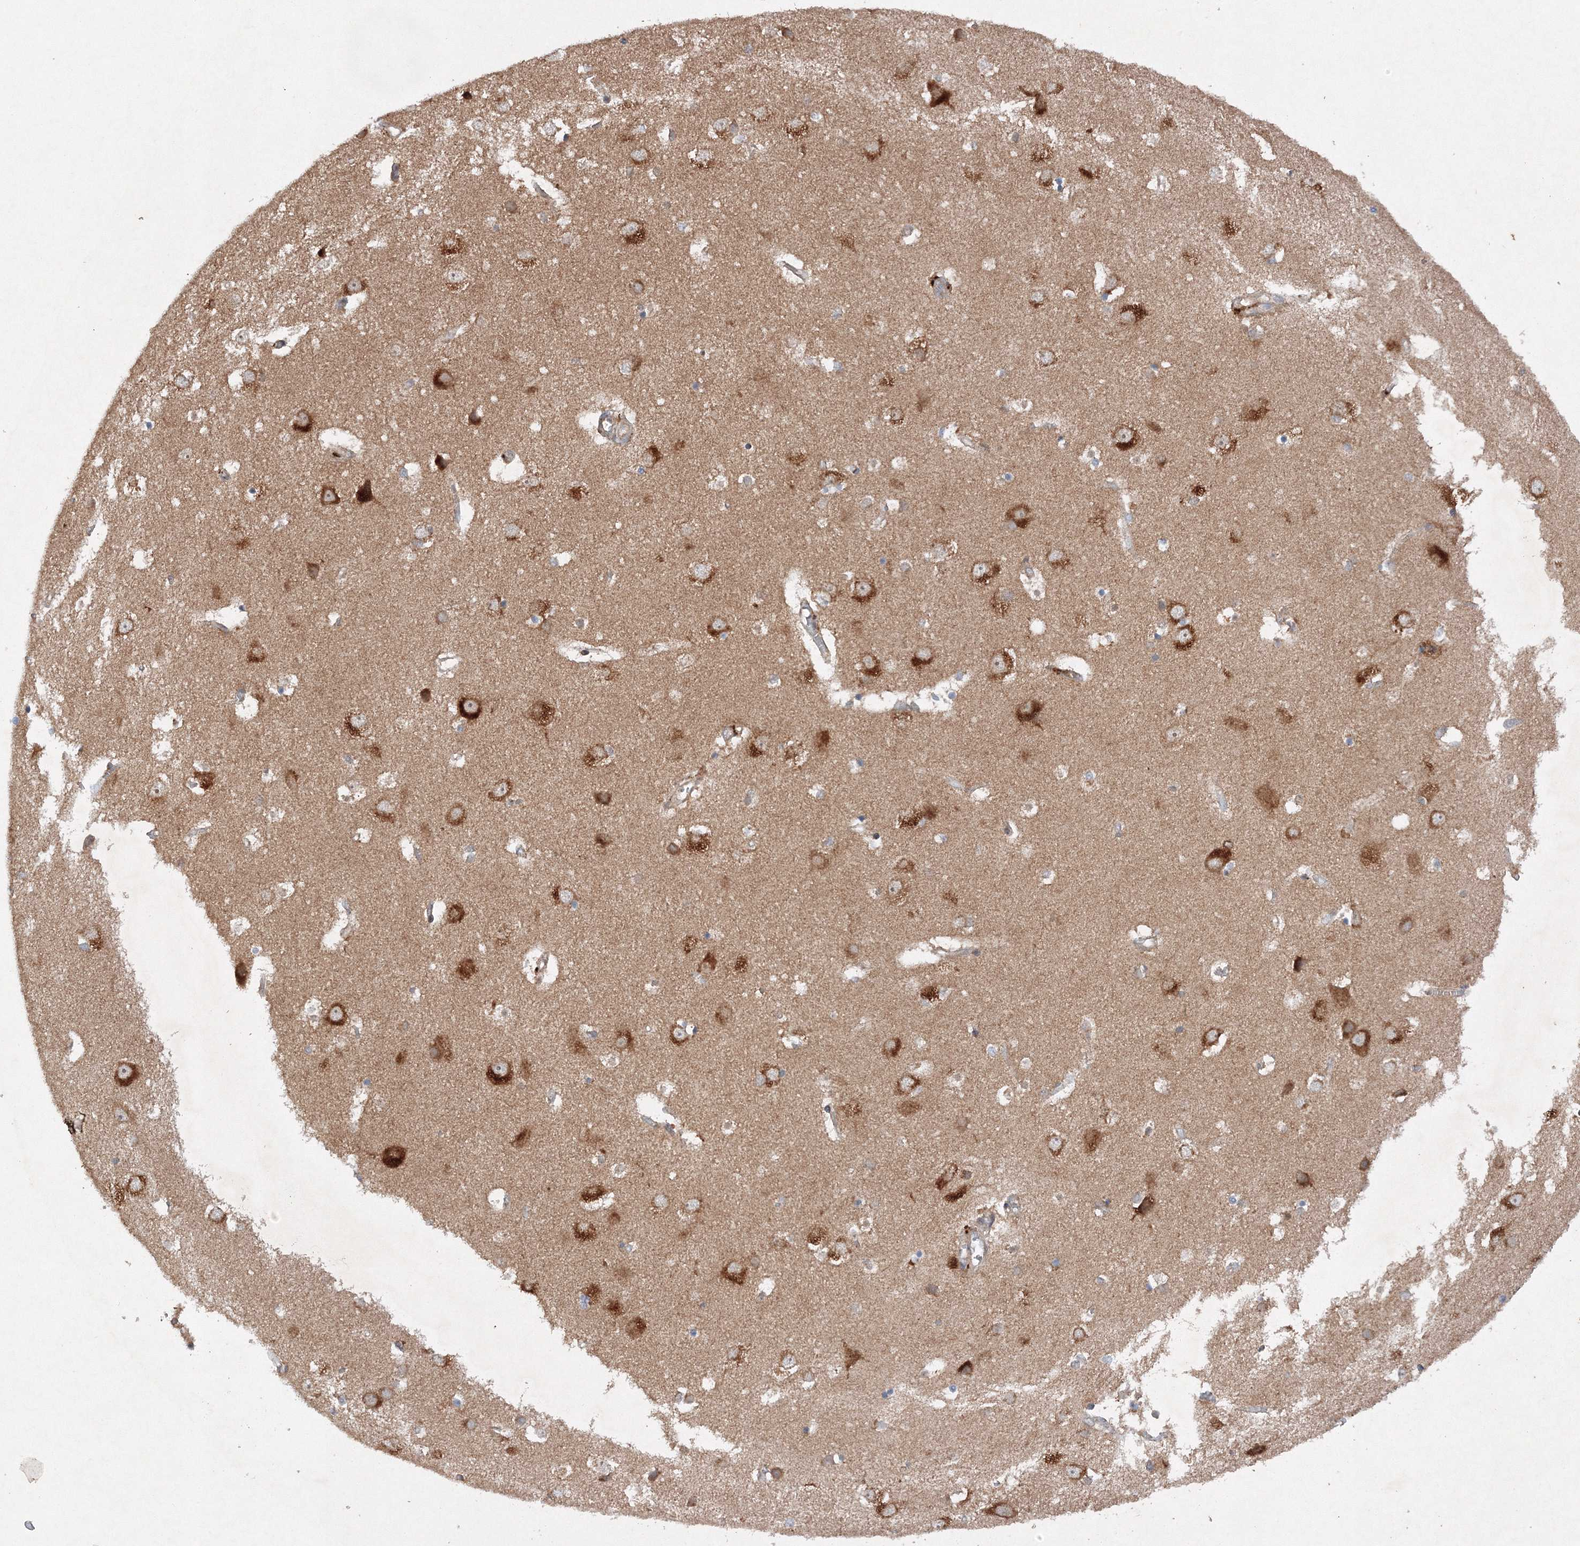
{"staining": {"intensity": "moderate", "quantity": ">75%", "location": "cytoplasmic/membranous"}, "tissue": "cerebral cortex", "cell_type": "Endothelial cells", "image_type": "normal", "snomed": [{"axis": "morphology", "description": "Normal tissue, NOS"}, {"axis": "topography", "description": "Cerebral cortex"}], "caption": "Immunohistochemistry (IHC) histopathology image of benign cerebral cortex: human cerebral cortex stained using immunohistochemistry exhibits medium levels of moderate protein expression localized specifically in the cytoplasmic/membranous of endothelial cells, appearing as a cytoplasmic/membranous brown color.", "gene": "SLC36A1", "patient": {"sex": "male", "age": 54}}